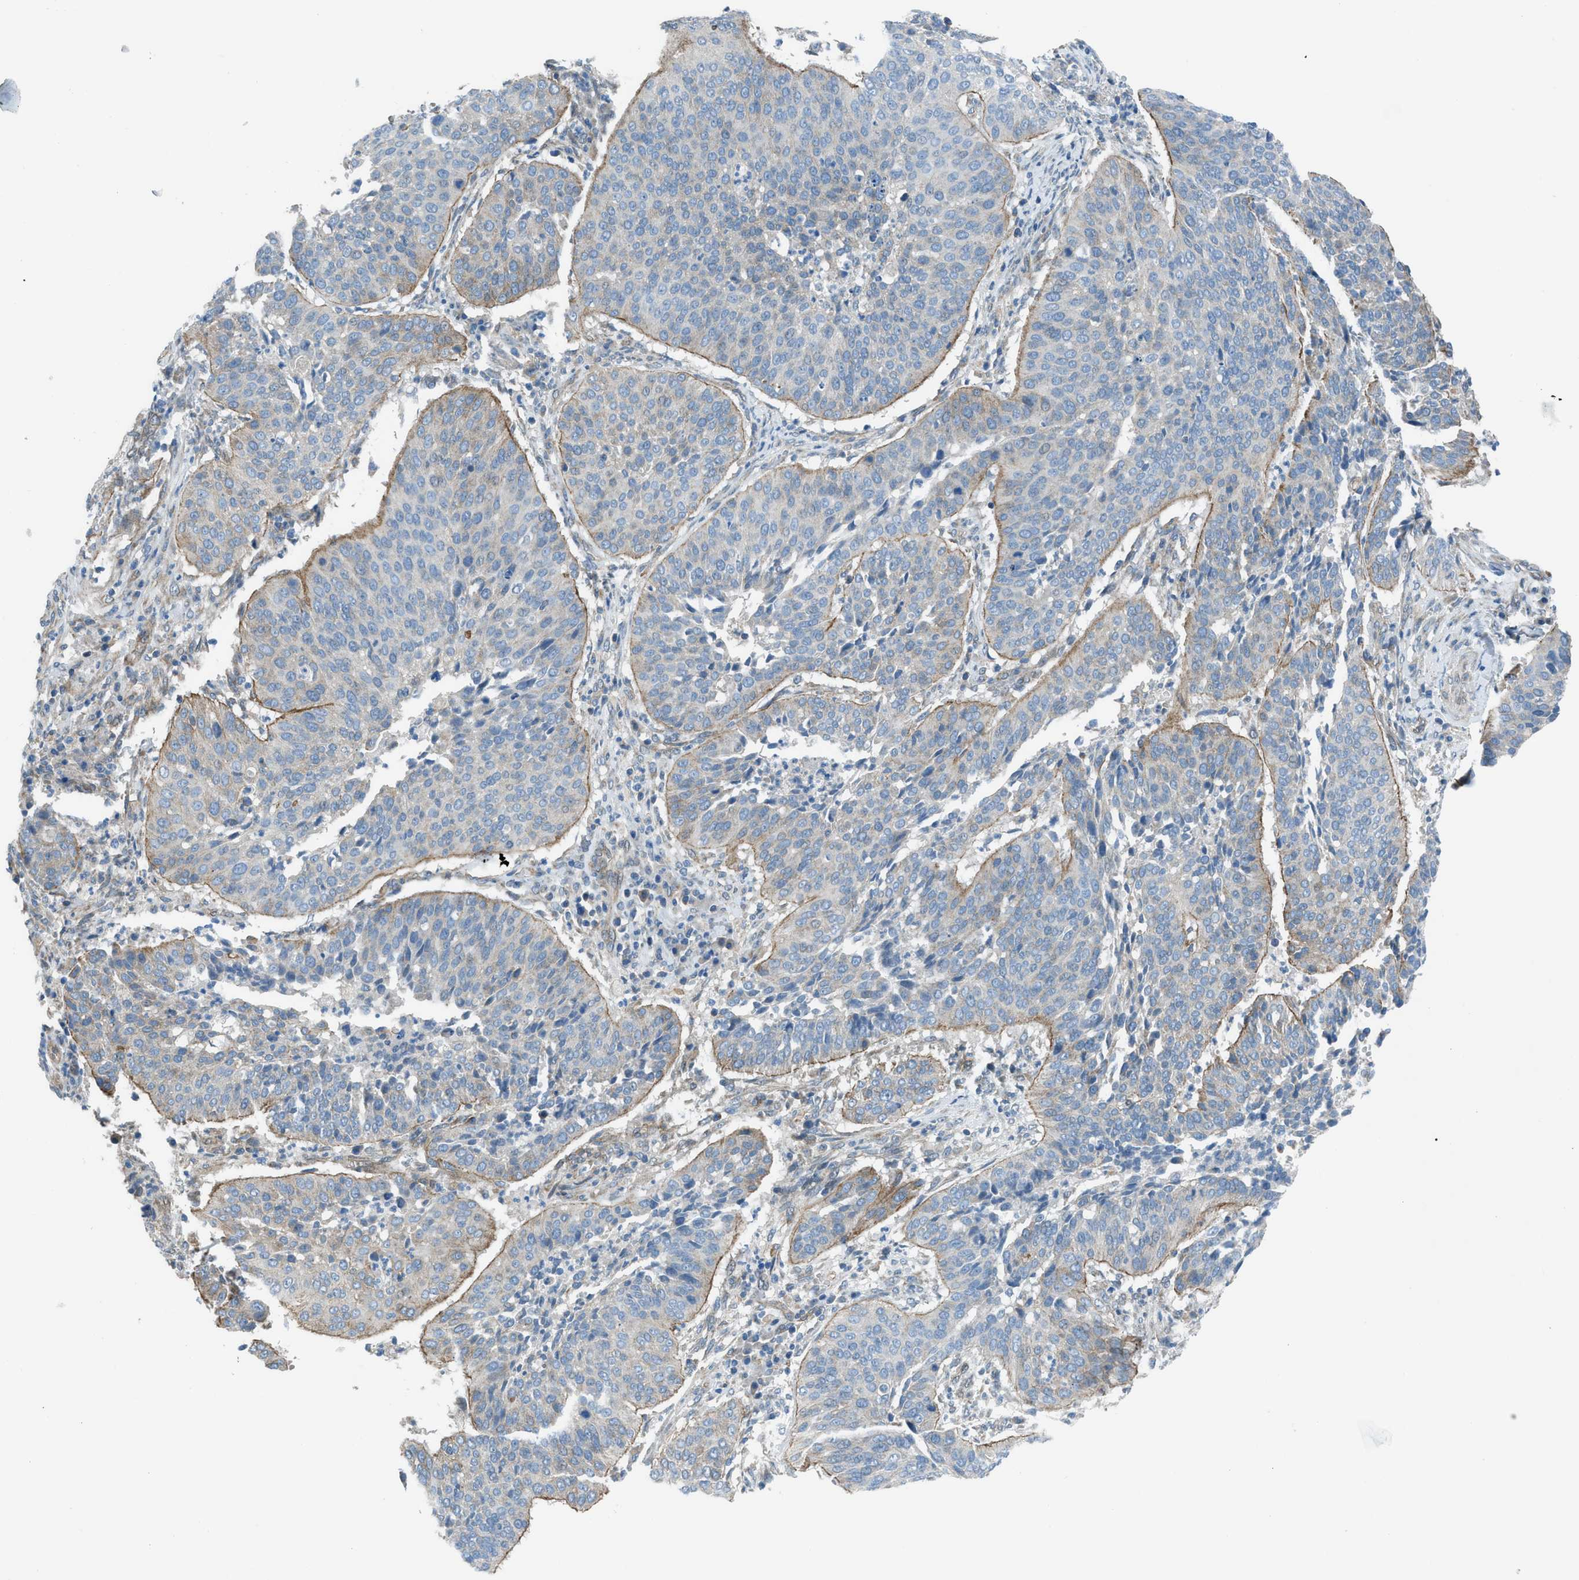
{"staining": {"intensity": "moderate", "quantity": "25%-75%", "location": "cytoplasmic/membranous"}, "tissue": "cervical cancer", "cell_type": "Tumor cells", "image_type": "cancer", "snomed": [{"axis": "morphology", "description": "Normal tissue, NOS"}, {"axis": "morphology", "description": "Squamous cell carcinoma, NOS"}, {"axis": "topography", "description": "Cervix"}], "caption": "Cervical cancer (squamous cell carcinoma) tissue reveals moderate cytoplasmic/membranous staining in about 25%-75% of tumor cells, visualized by immunohistochemistry. (IHC, brightfield microscopy, high magnification).", "gene": "PRKN", "patient": {"sex": "female", "age": 39}}